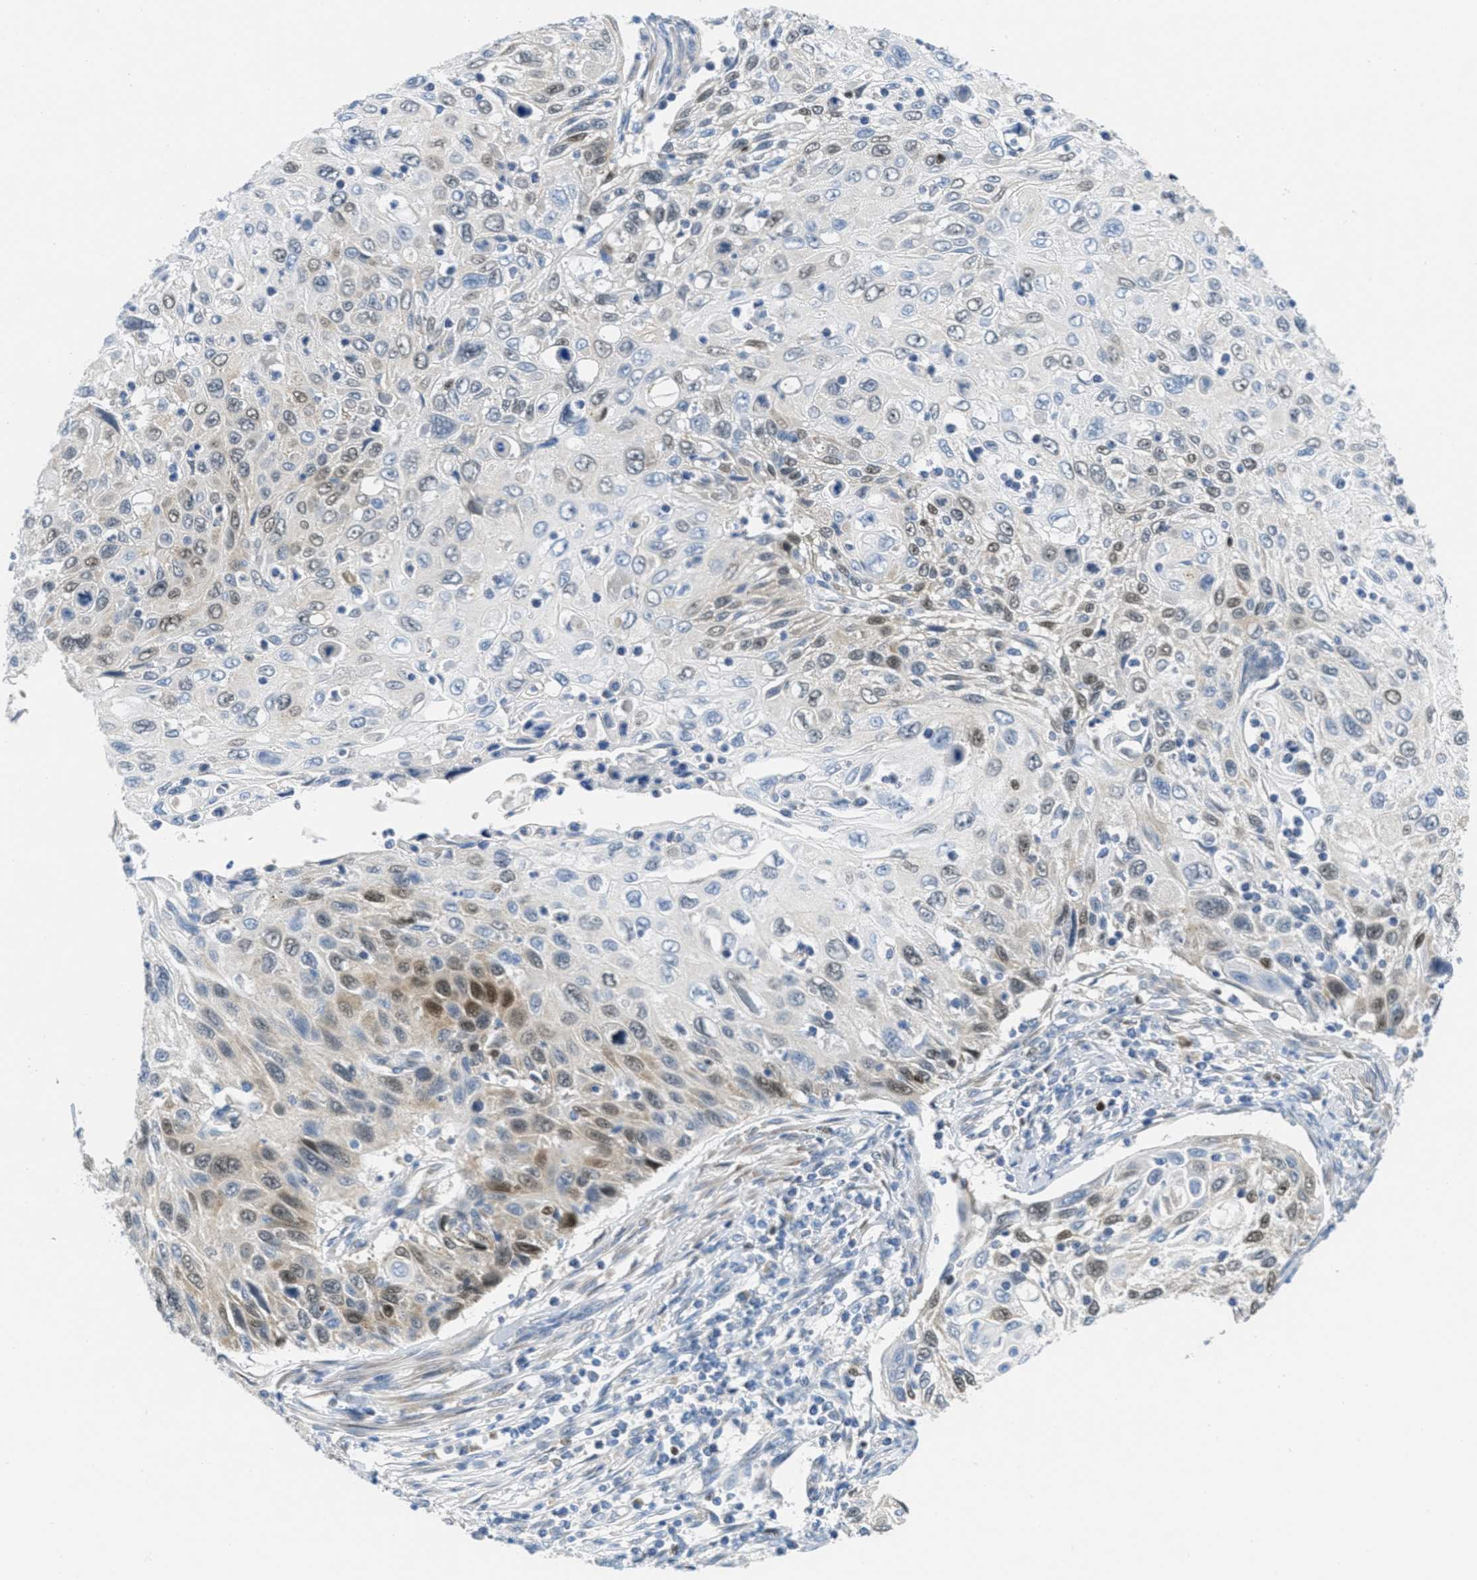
{"staining": {"intensity": "weak", "quantity": "25%-75%", "location": "cytoplasmic/membranous,nuclear"}, "tissue": "cervical cancer", "cell_type": "Tumor cells", "image_type": "cancer", "snomed": [{"axis": "morphology", "description": "Squamous cell carcinoma, NOS"}, {"axis": "topography", "description": "Cervix"}], "caption": "Approximately 25%-75% of tumor cells in human cervical cancer display weak cytoplasmic/membranous and nuclear protein staining as visualized by brown immunohistochemical staining.", "gene": "ORC6", "patient": {"sex": "female", "age": 70}}